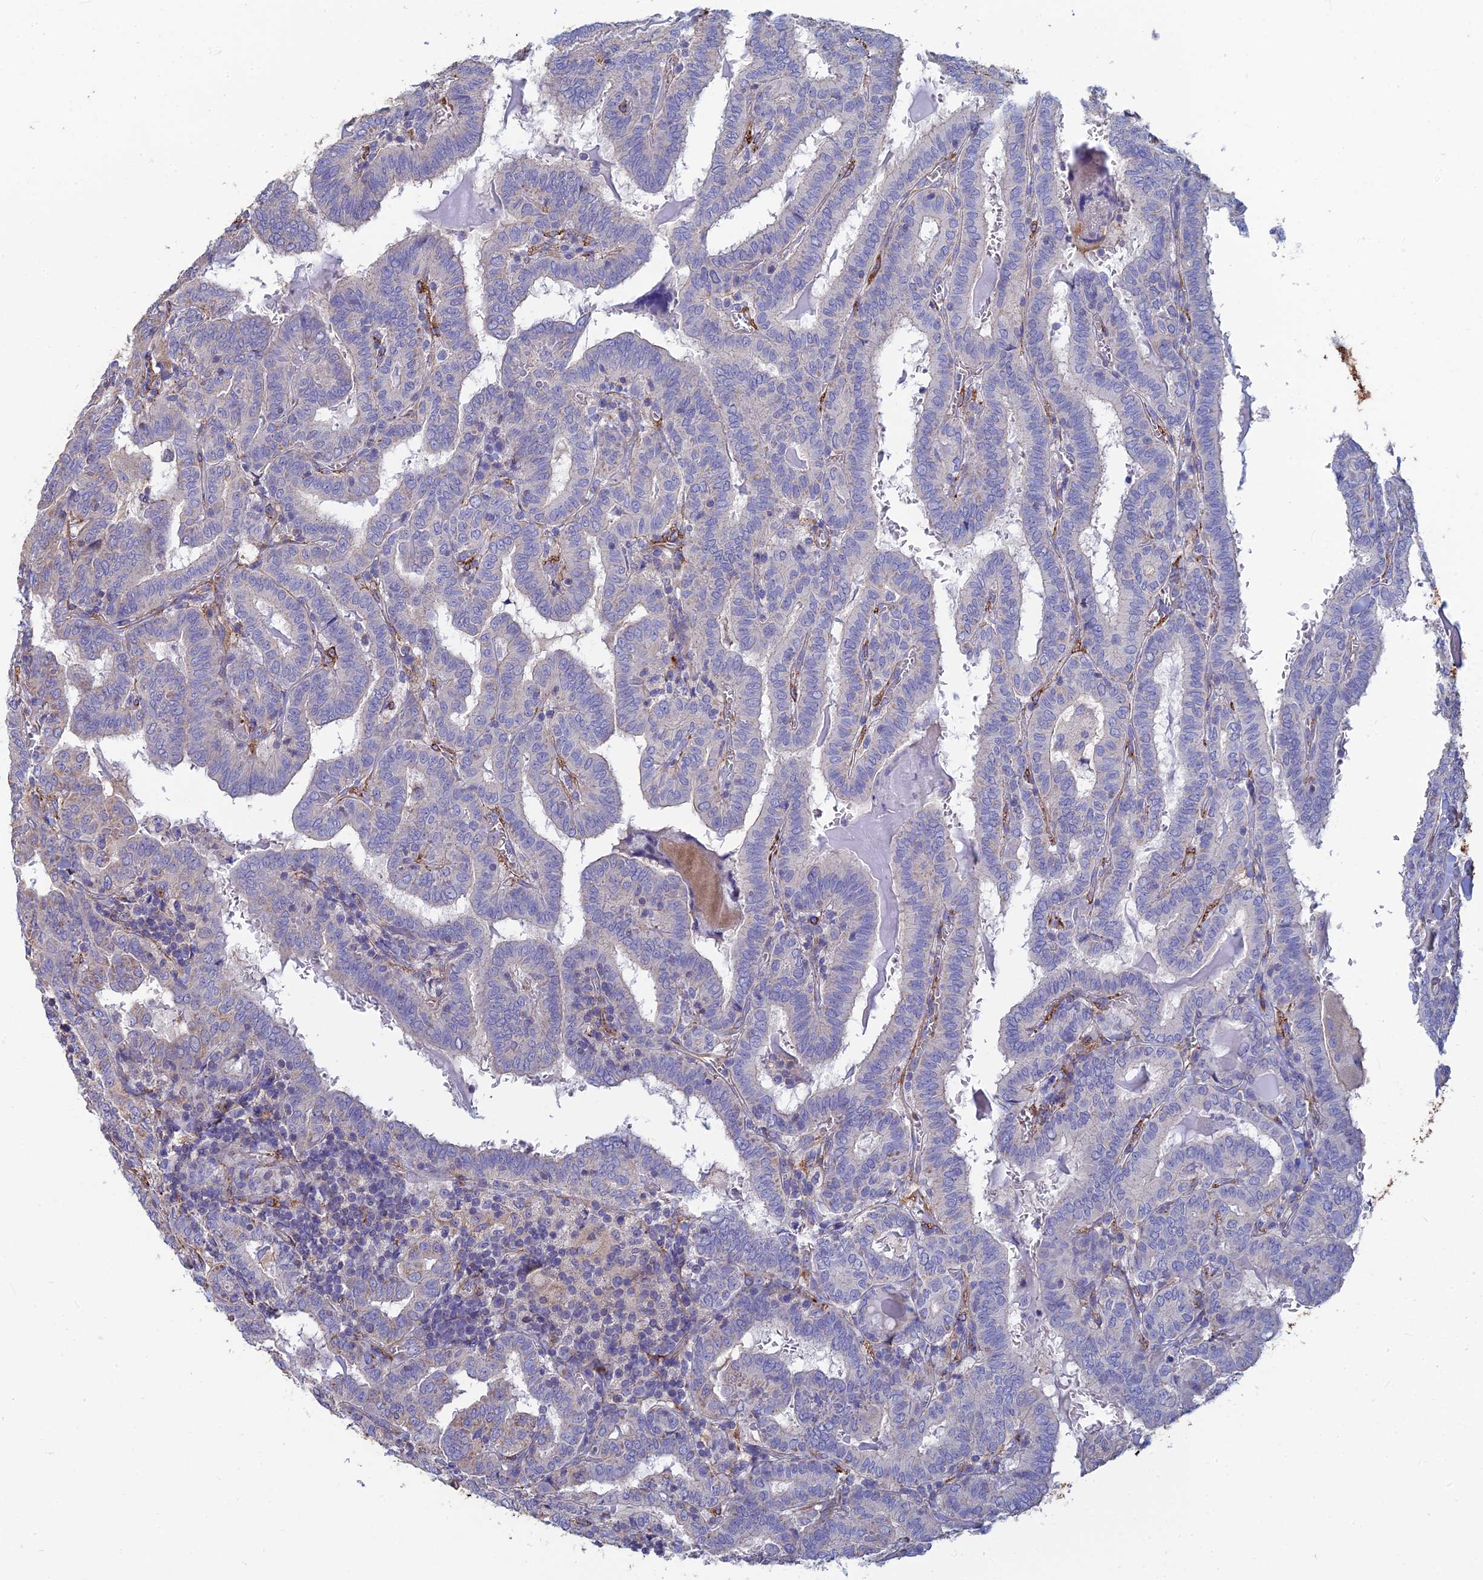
{"staining": {"intensity": "negative", "quantity": "none", "location": "none"}, "tissue": "thyroid cancer", "cell_type": "Tumor cells", "image_type": "cancer", "snomed": [{"axis": "morphology", "description": "Papillary adenocarcinoma, NOS"}, {"axis": "topography", "description": "Thyroid gland"}], "caption": "A high-resolution image shows IHC staining of thyroid cancer (papillary adenocarcinoma), which demonstrates no significant expression in tumor cells.", "gene": "PCDHA5", "patient": {"sex": "female", "age": 72}}